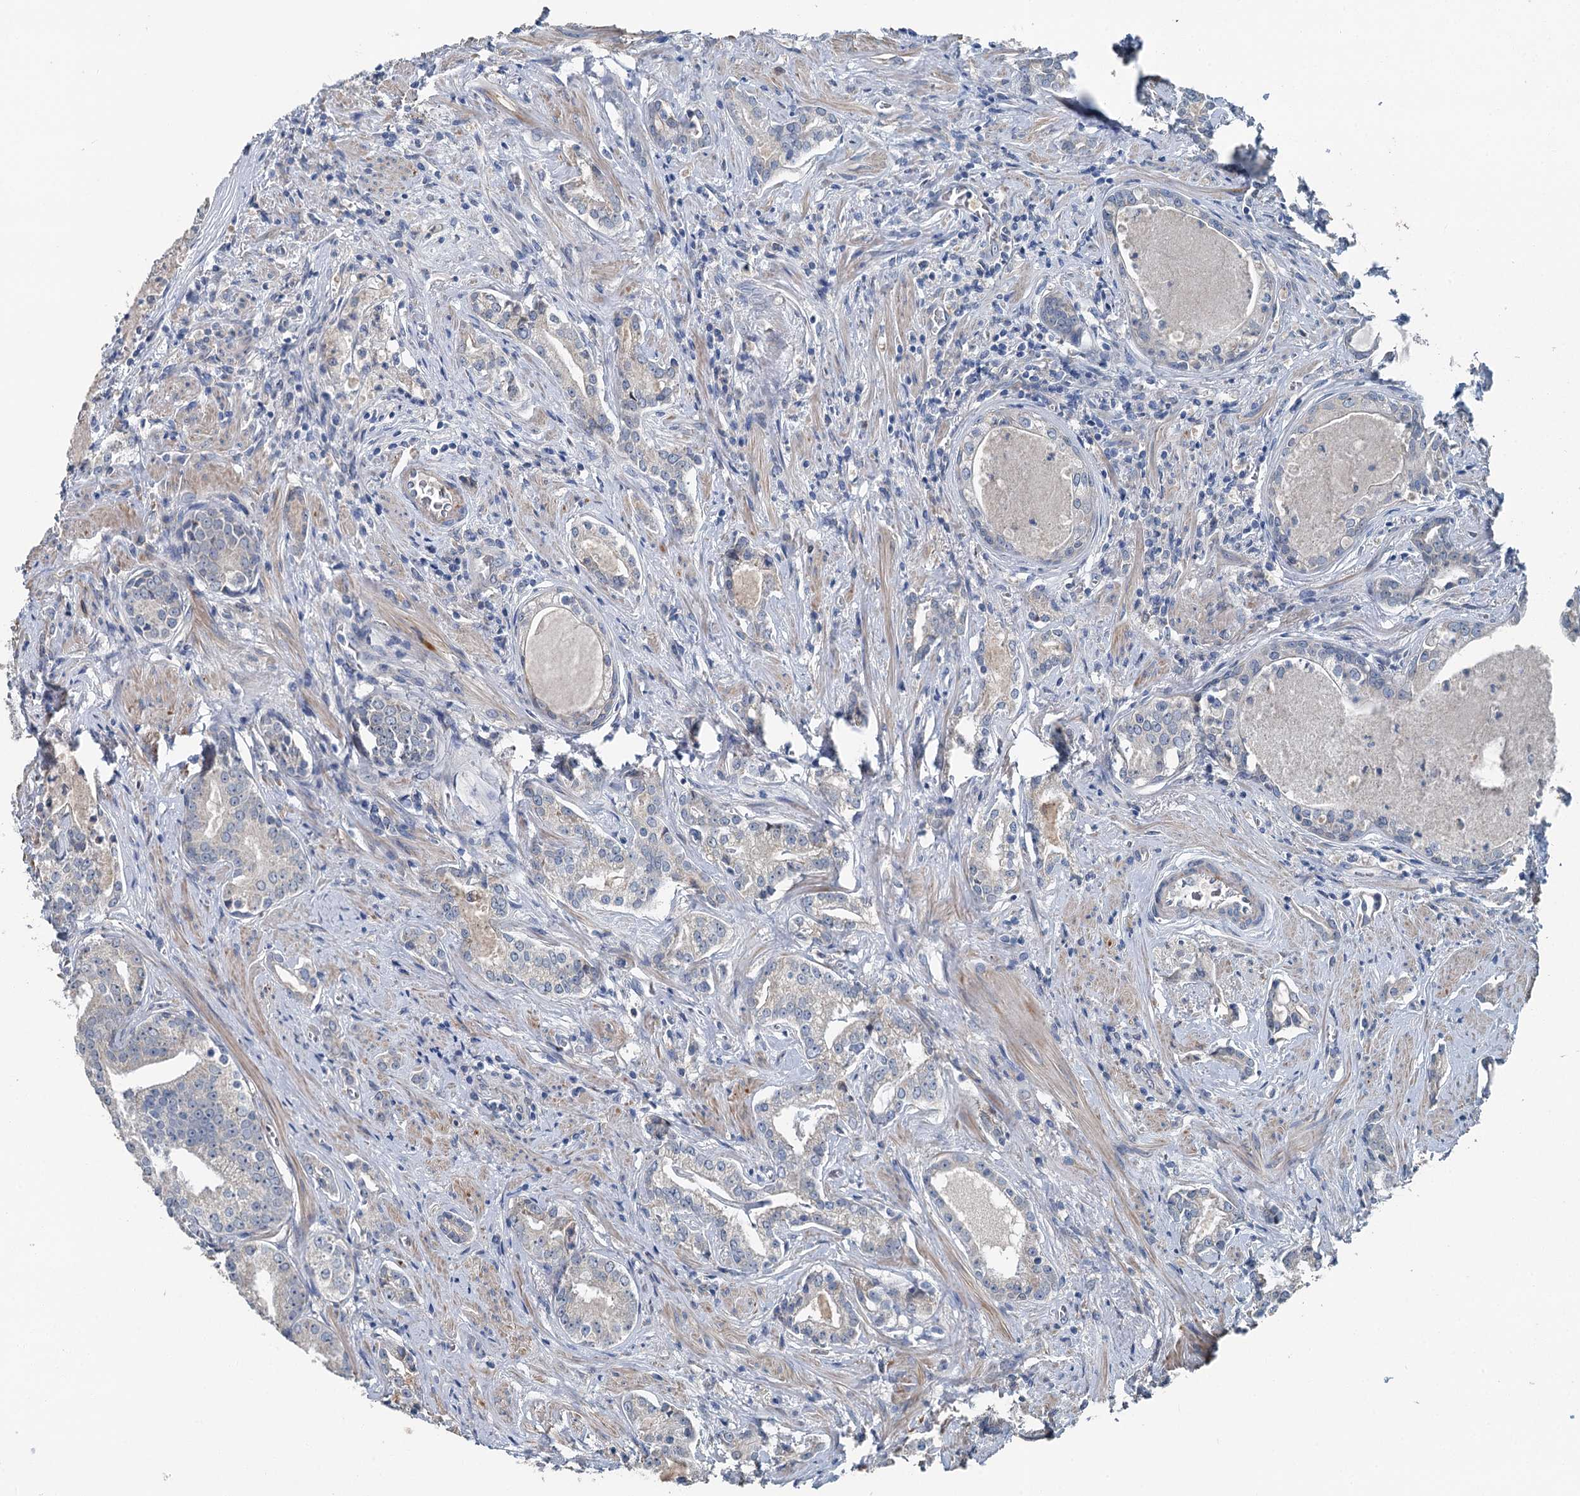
{"staining": {"intensity": "negative", "quantity": "none", "location": "none"}, "tissue": "prostate cancer", "cell_type": "Tumor cells", "image_type": "cancer", "snomed": [{"axis": "morphology", "description": "Adenocarcinoma, High grade"}, {"axis": "topography", "description": "Prostate"}], "caption": "There is no significant staining in tumor cells of prostate cancer (adenocarcinoma (high-grade)).", "gene": "C6orf120", "patient": {"sex": "male", "age": 58}}